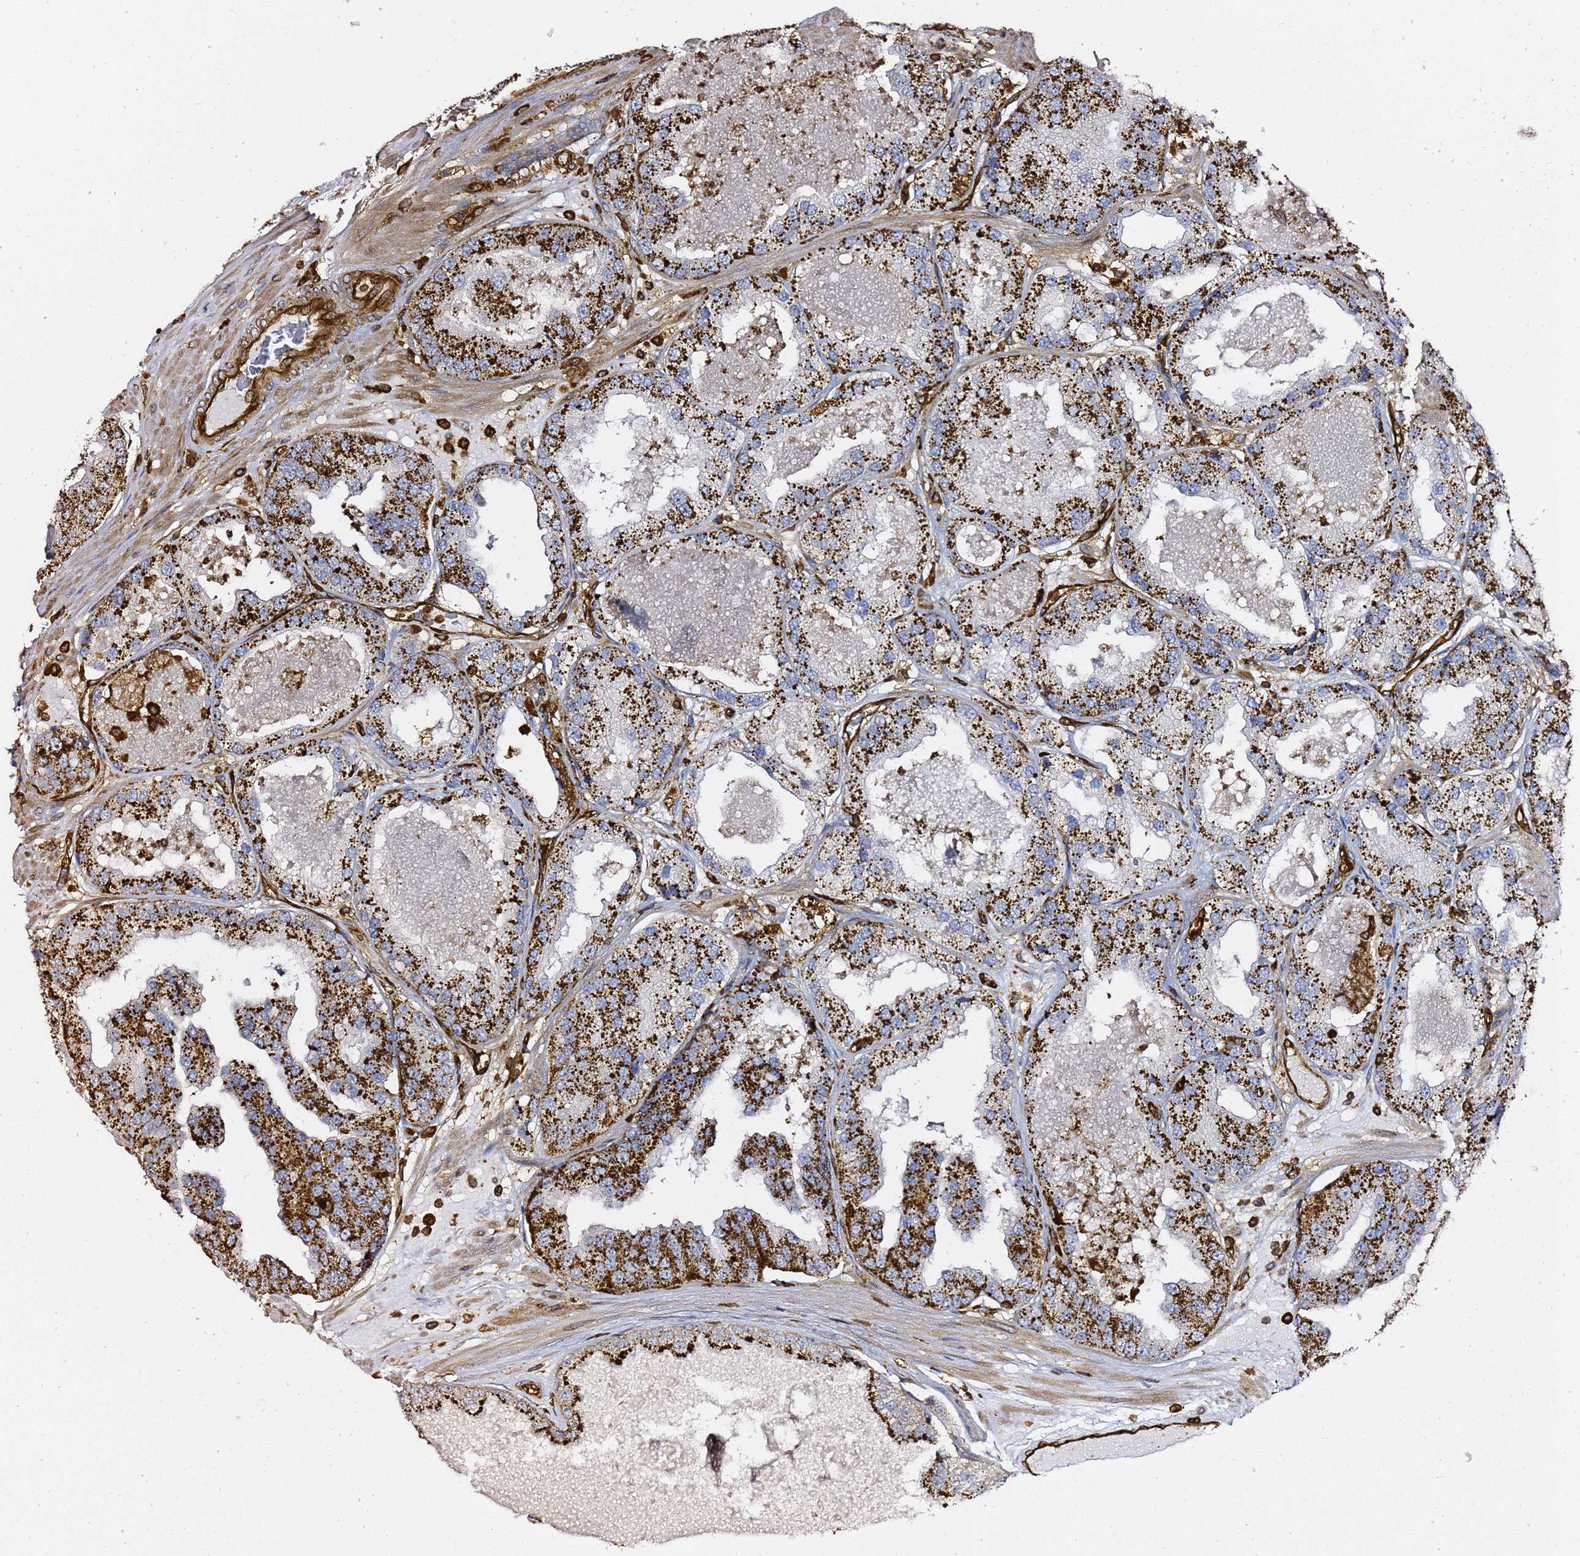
{"staining": {"intensity": "strong", "quantity": ">75%", "location": "cytoplasmic/membranous"}, "tissue": "prostate cancer", "cell_type": "Tumor cells", "image_type": "cancer", "snomed": [{"axis": "morphology", "description": "Adenocarcinoma, High grade"}, {"axis": "topography", "description": "Prostate"}], "caption": "The immunohistochemical stain labels strong cytoplasmic/membranous staining in tumor cells of prostate cancer tissue. Using DAB (3,3'-diaminobenzidine) (brown) and hematoxylin (blue) stains, captured at high magnification using brightfield microscopy.", "gene": "ZBTB8OS", "patient": {"sex": "male", "age": 63}}